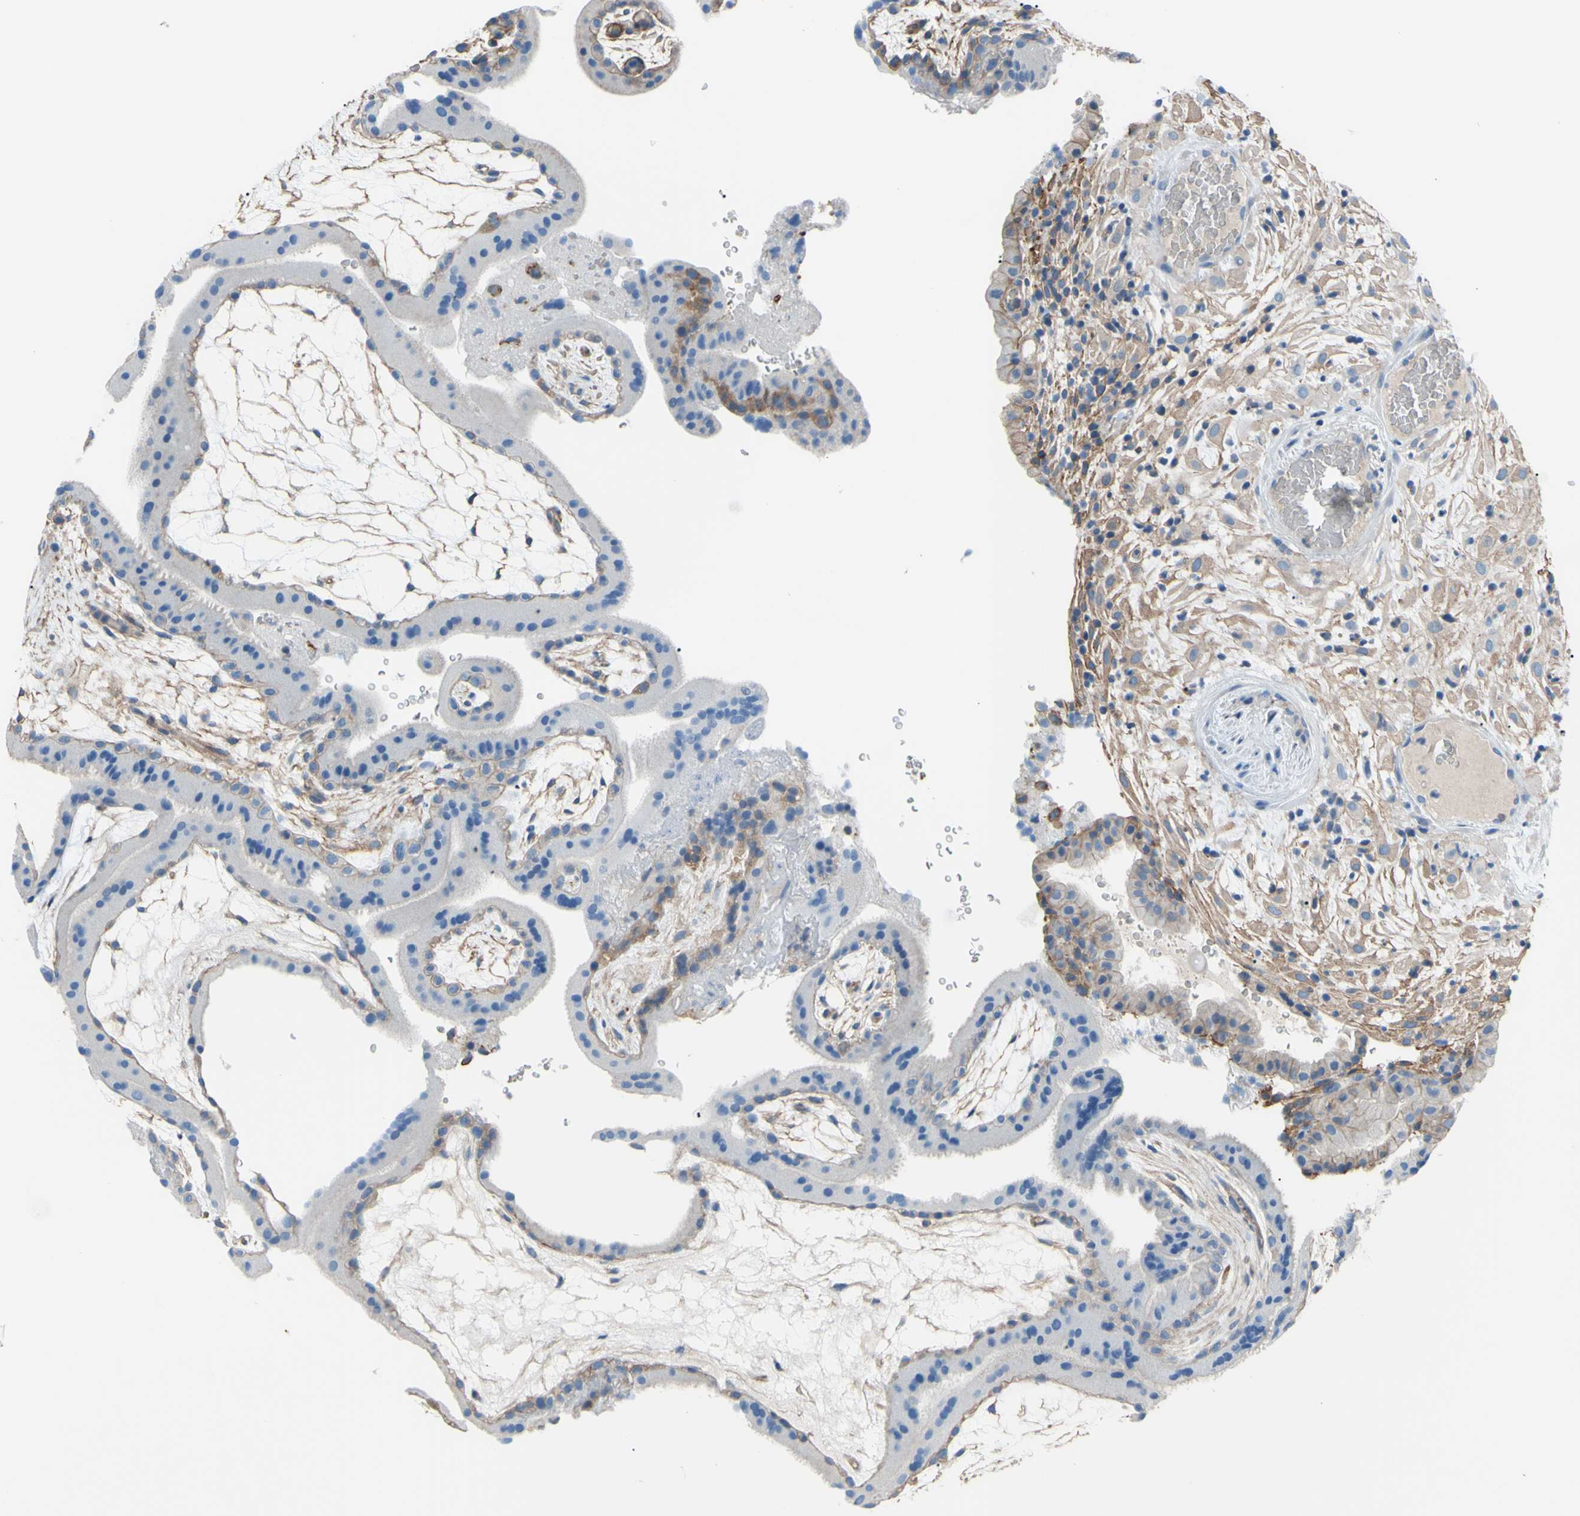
{"staining": {"intensity": "weak", "quantity": ">75%", "location": "cytoplasmic/membranous"}, "tissue": "placenta", "cell_type": "Decidual cells", "image_type": "normal", "snomed": [{"axis": "morphology", "description": "Normal tissue, NOS"}, {"axis": "topography", "description": "Placenta"}], "caption": "Immunohistochemical staining of benign human placenta exhibits weak cytoplasmic/membranous protein positivity in about >75% of decidual cells.", "gene": "ADD1", "patient": {"sex": "female", "age": 19}}